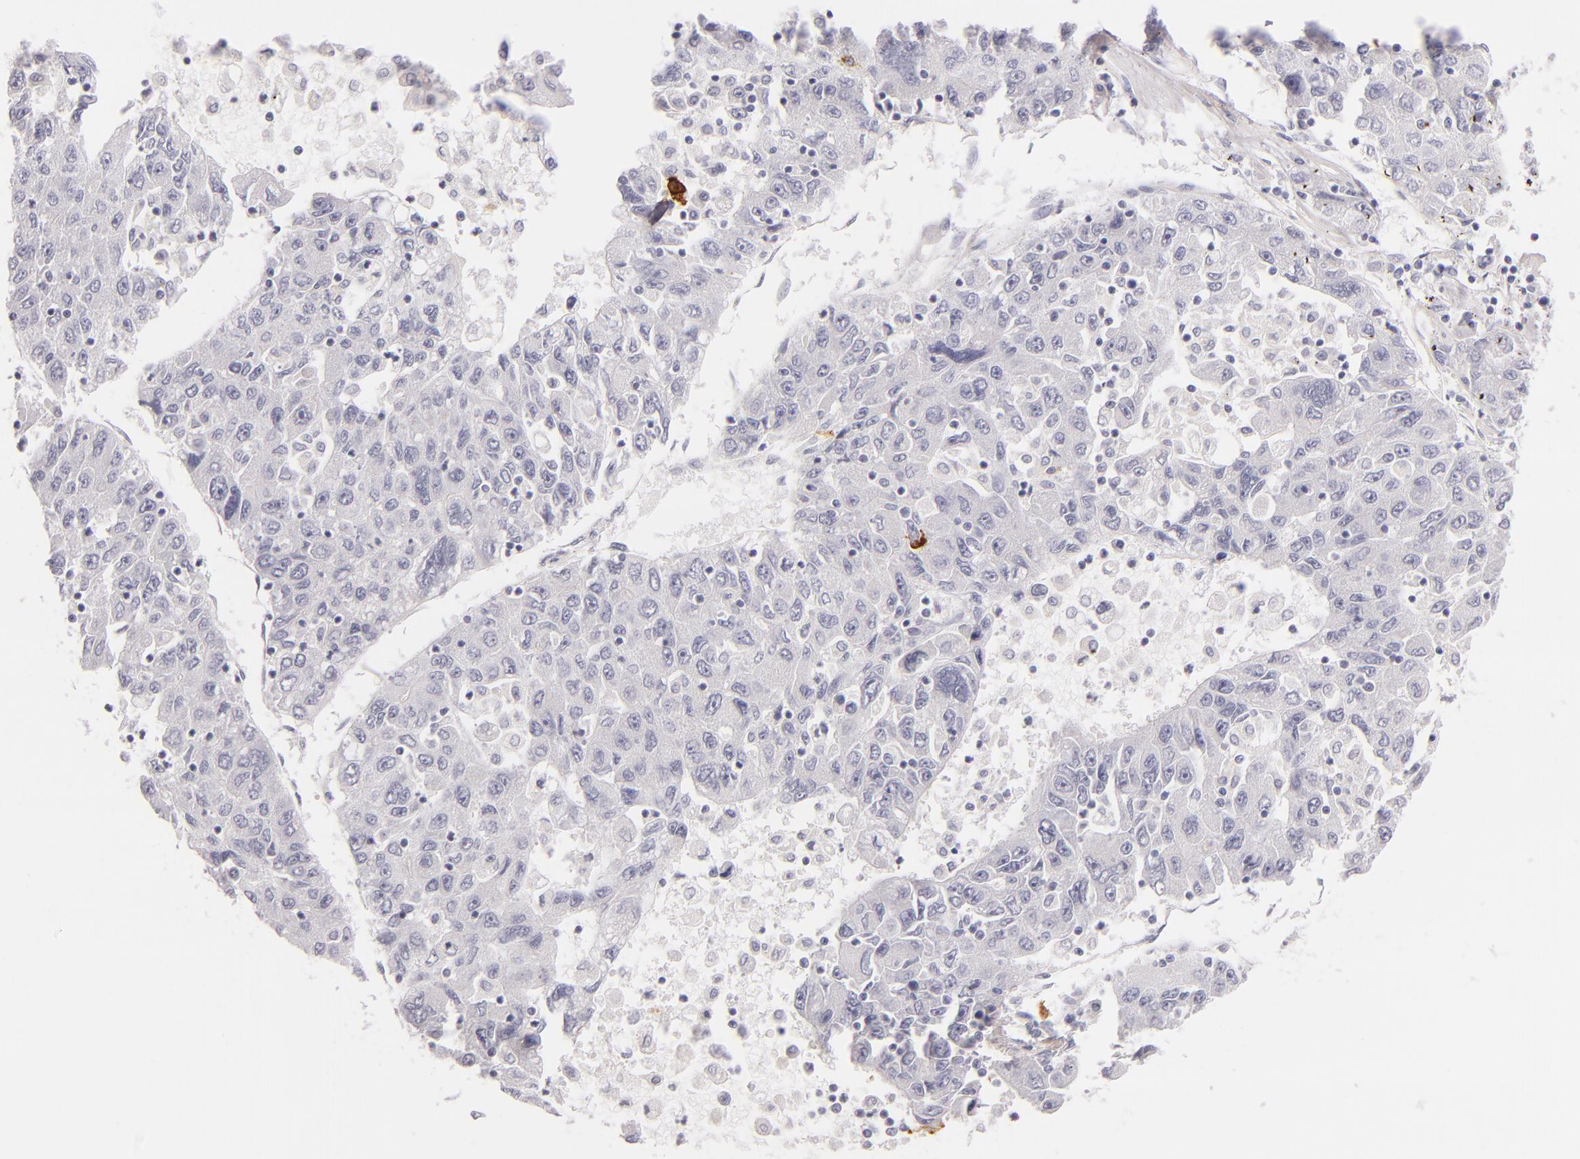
{"staining": {"intensity": "negative", "quantity": "none", "location": "none"}, "tissue": "liver cancer", "cell_type": "Tumor cells", "image_type": "cancer", "snomed": [{"axis": "morphology", "description": "Carcinoma, Hepatocellular, NOS"}, {"axis": "topography", "description": "Liver"}], "caption": "High power microscopy photomicrograph of an immunohistochemistry (IHC) micrograph of liver hepatocellular carcinoma, revealing no significant expression in tumor cells.", "gene": "CD207", "patient": {"sex": "male", "age": 49}}